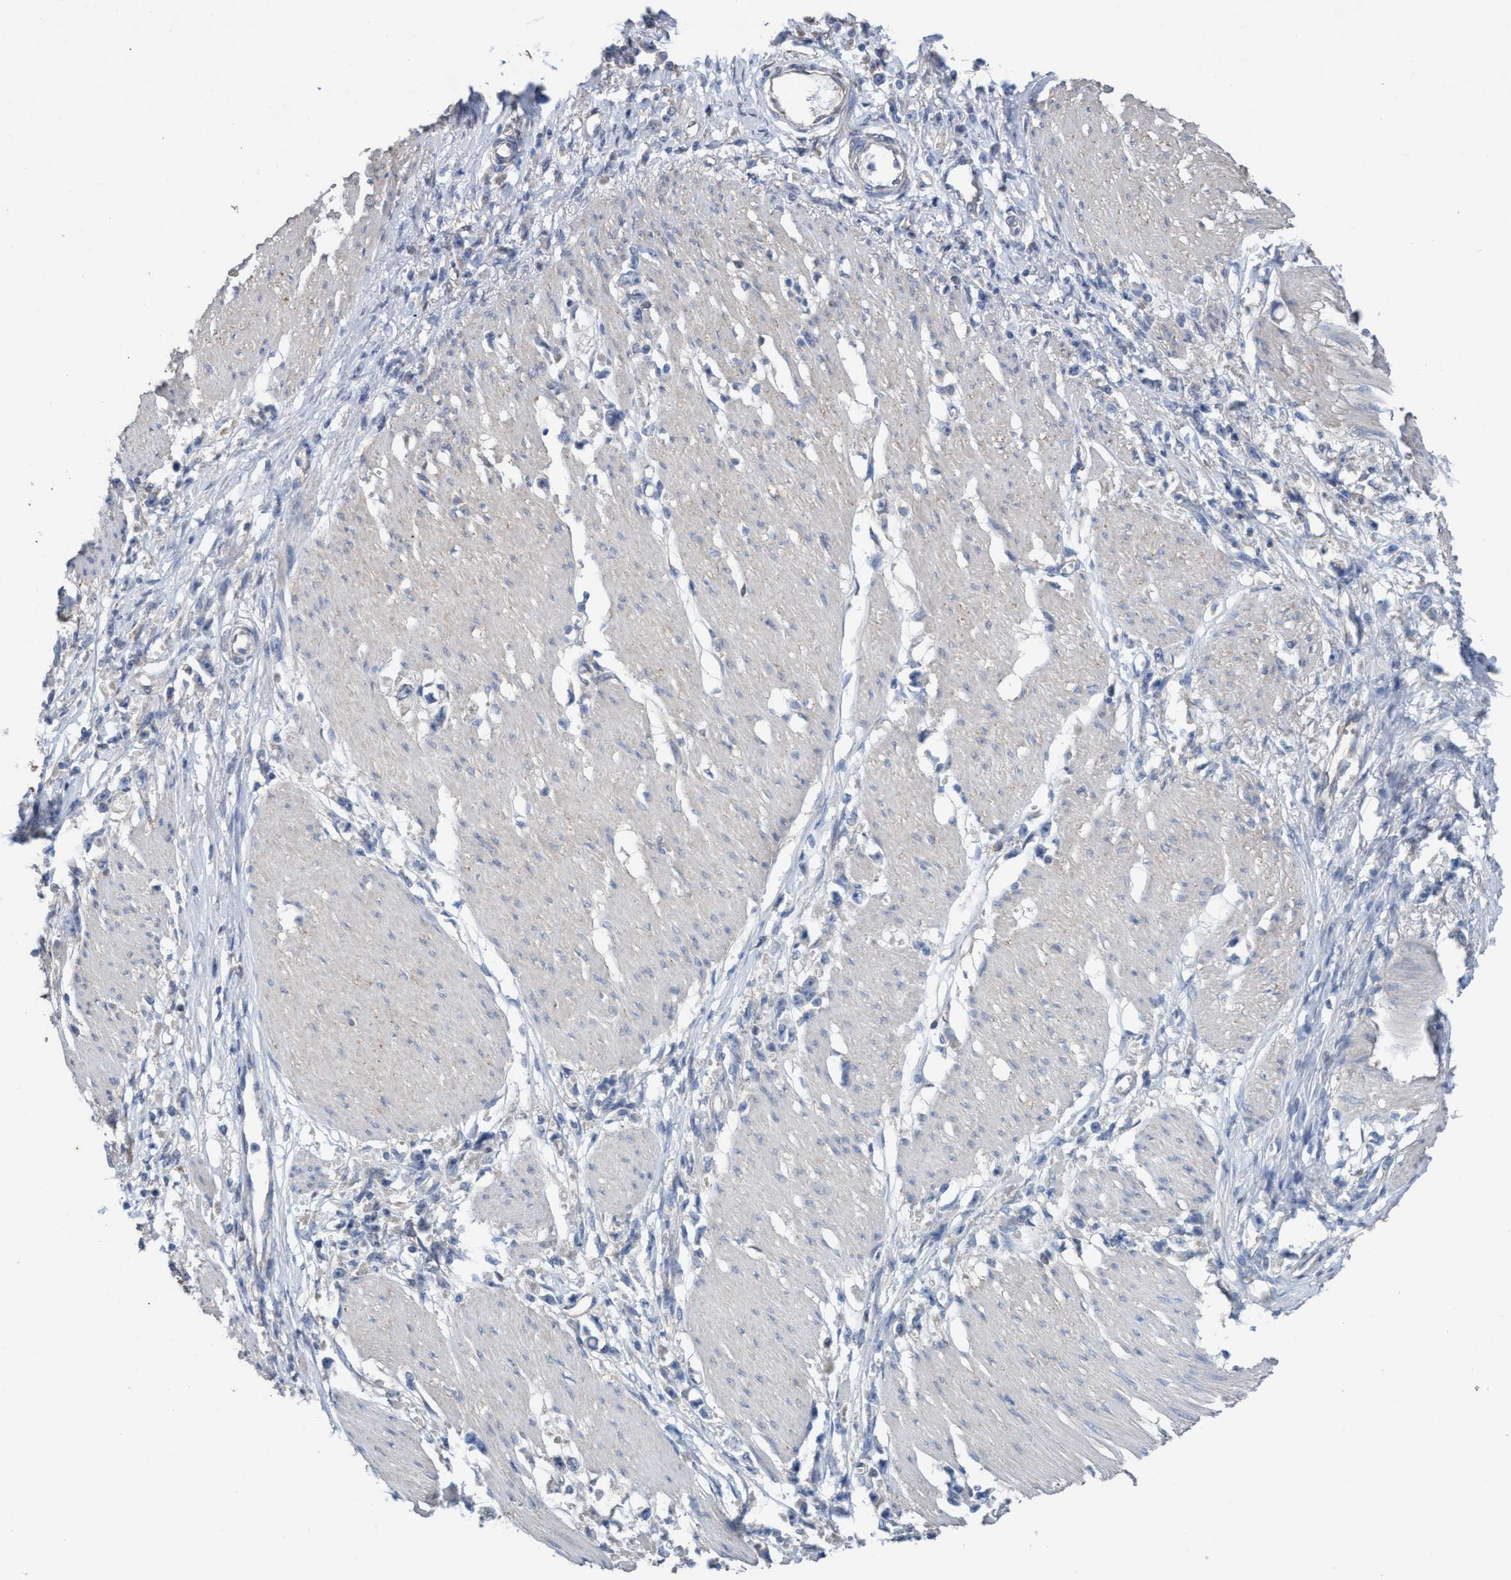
{"staining": {"intensity": "negative", "quantity": "none", "location": "none"}, "tissue": "stomach cancer", "cell_type": "Tumor cells", "image_type": "cancer", "snomed": [{"axis": "morphology", "description": "Adenocarcinoma, NOS"}, {"axis": "topography", "description": "Stomach"}], "caption": "This is an immunohistochemistry photomicrograph of adenocarcinoma (stomach). There is no positivity in tumor cells.", "gene": "GLOD4", "patient": {"sex": "female", "age": 59}}